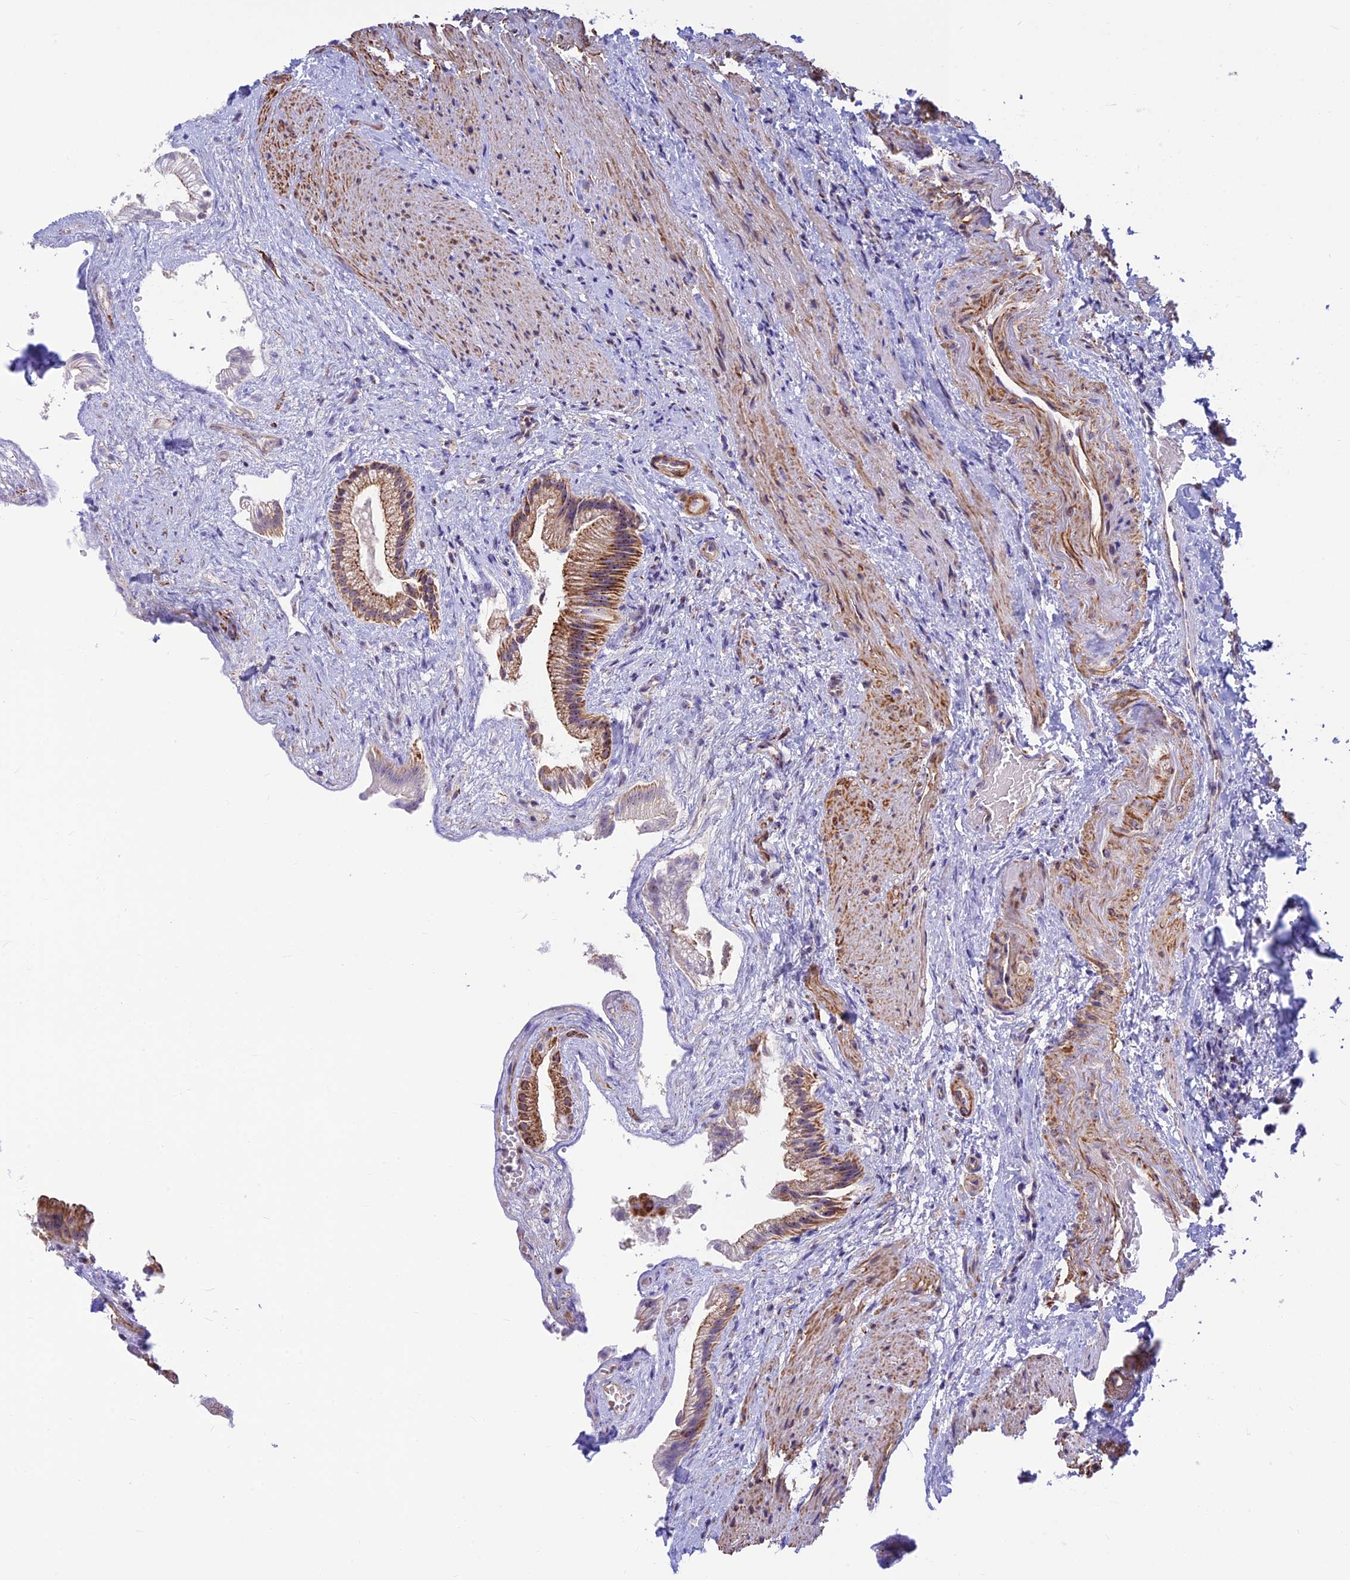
{"staining": {"intensity": "moderate", "quantity": ">75%", "location": "cytoplasmic/membranous,nuclear"}, "tissue": "gallbladder", "cell_type": "Glandular cells", "image_type": "normal", "snomed": [{"axis": "morphology", "description": "Normal tissue, NOS"}, {"axis": "morphology", "description": "Inflammation, NOS"}, {"axis": "topography", "description": "Gallbladder"}], "caption": "The immunohistochemical stain labels moderate cytoplasmic/membranous,nuclear staining in glandular cells of benign gallbladder. (DAB (3,3'-diaminobenzidine) IHC, brown staining for protein, blue staining for nuclei).", "gene": "POLR1G", "patient": {"sex": "male", "age": 51}}